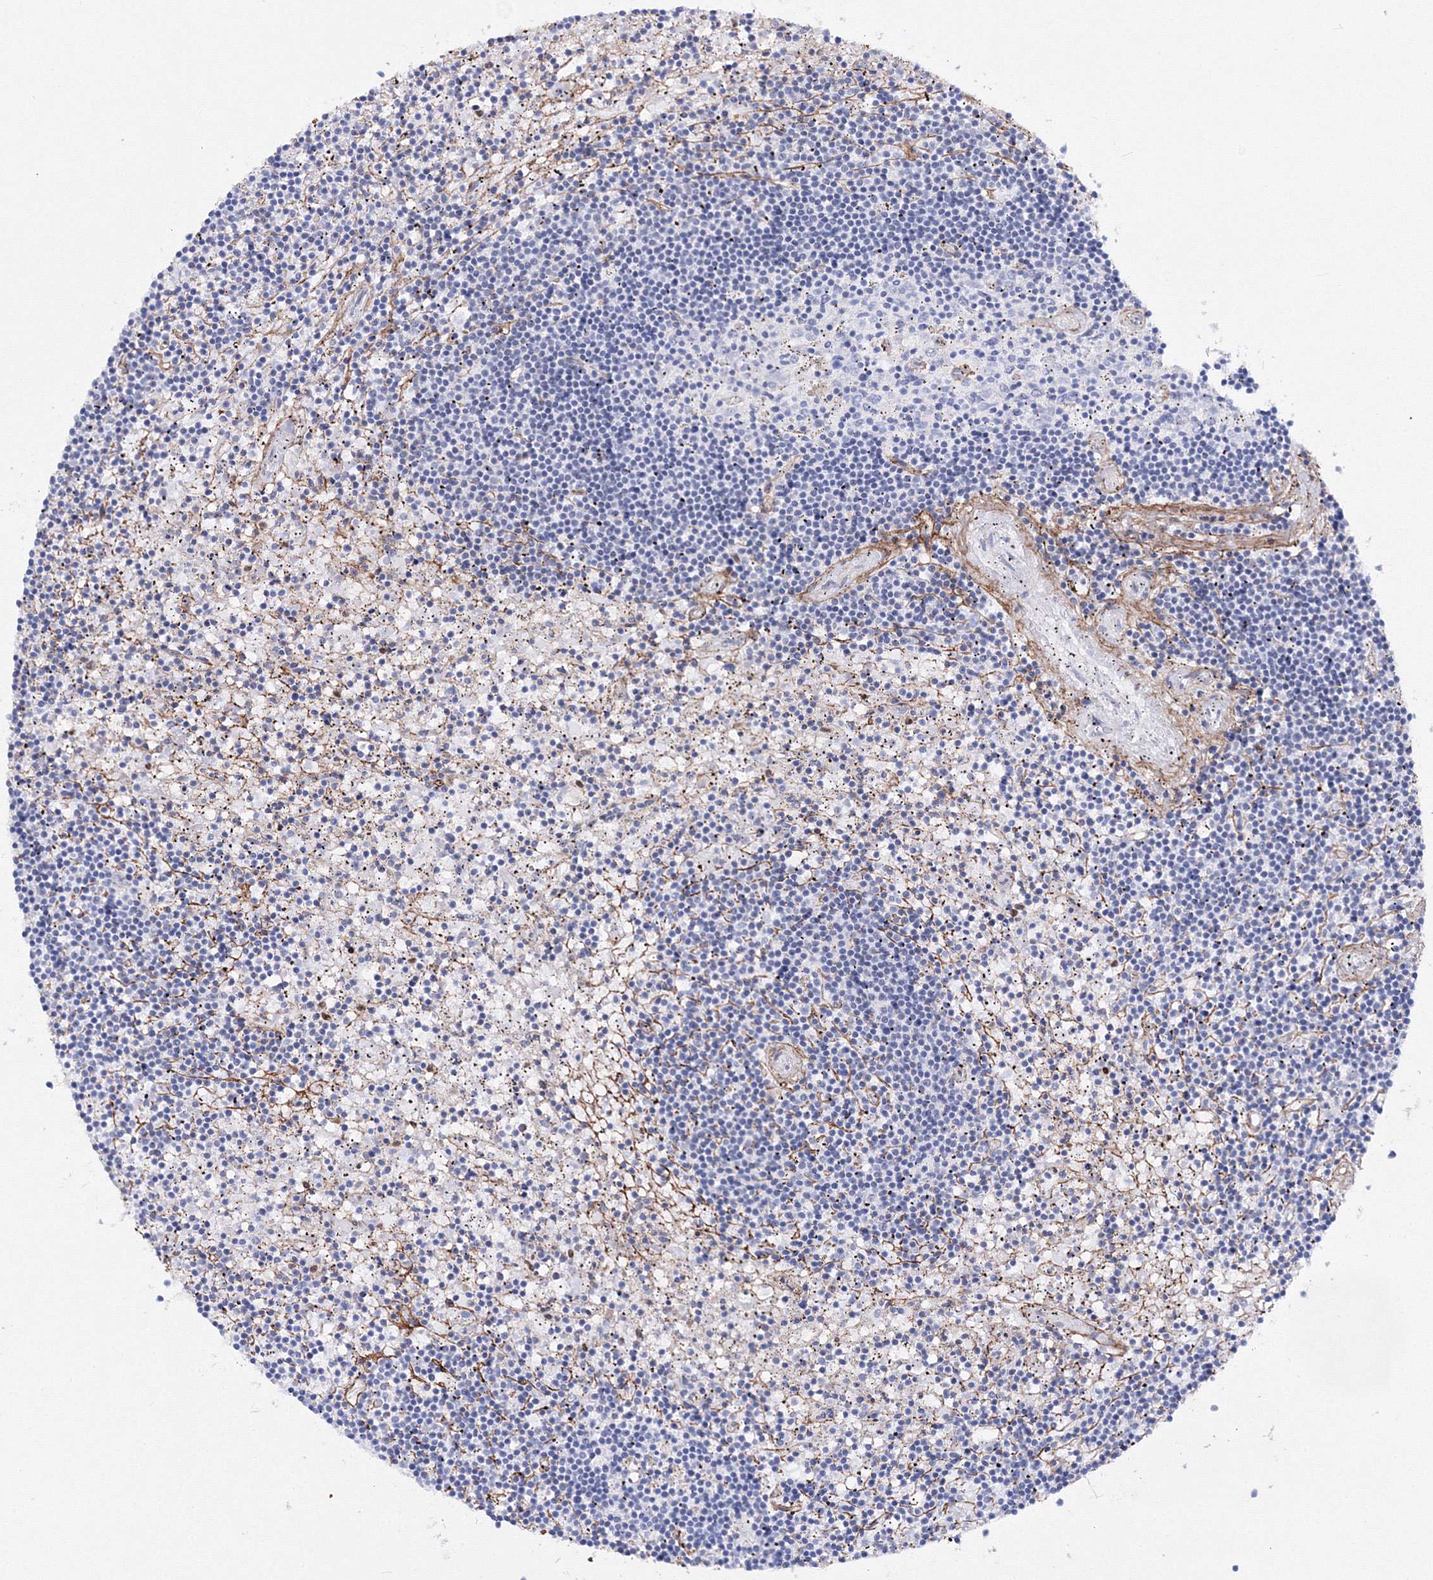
{"staining": {"intensity": "negative", "quantity": "none", "location": "none"}, "tissue": "lymphoma", "cell_type": "Tumor cells", "image_type": "cancer", "snomed": [{"axis": "morphology", "description": "Malignant lymphoma, non-Hodgkin's type, Low grade"}, {"axis": "topography", "description": "Spleen"}], "caption": "DAB immunohistochemical staining of lymphoma exhibits no significant expression in tumor cells.", "gene": "C11orf52", "patient": {"sex": "male", "age": 76}}